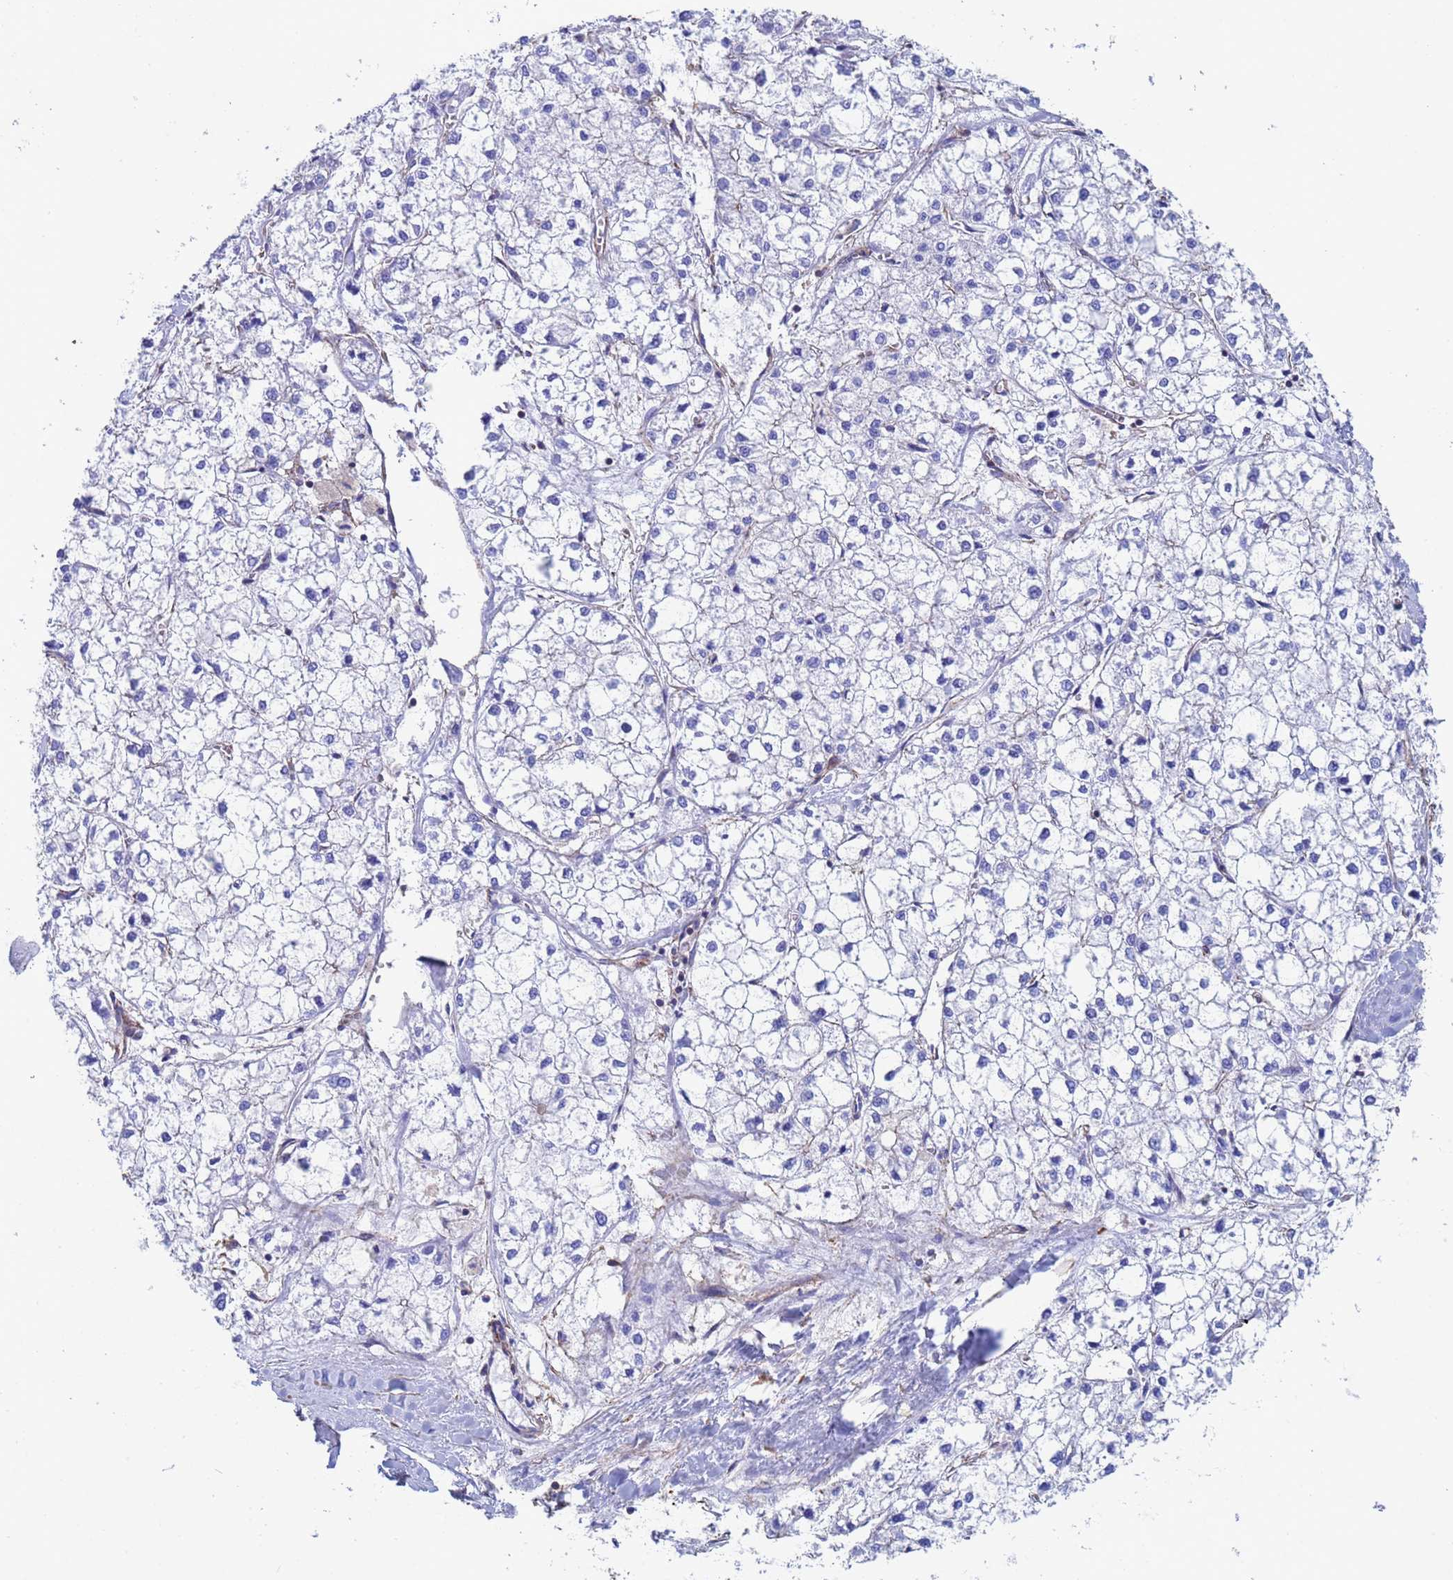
{"staining": {"intensity": "negative", "quantity": "none", "location": "none"}, "tissue": "liver cancer", "cell_type": "Tumor cells", "image_type": "cancer", "snomed": [{"axis": "morphology", "description": "Carcinoma, Hepatocellular, NOS"}, {"axis": "topography", "description": "Liver"}], "caption": "High power microscopy histopathology image of an IHC histopathology image of liver hepatocellular carcinoma, revealing no significant expression in tumor cells.", "gene": "MYL12A", "patient": {"sex": "female", "age": 43}}